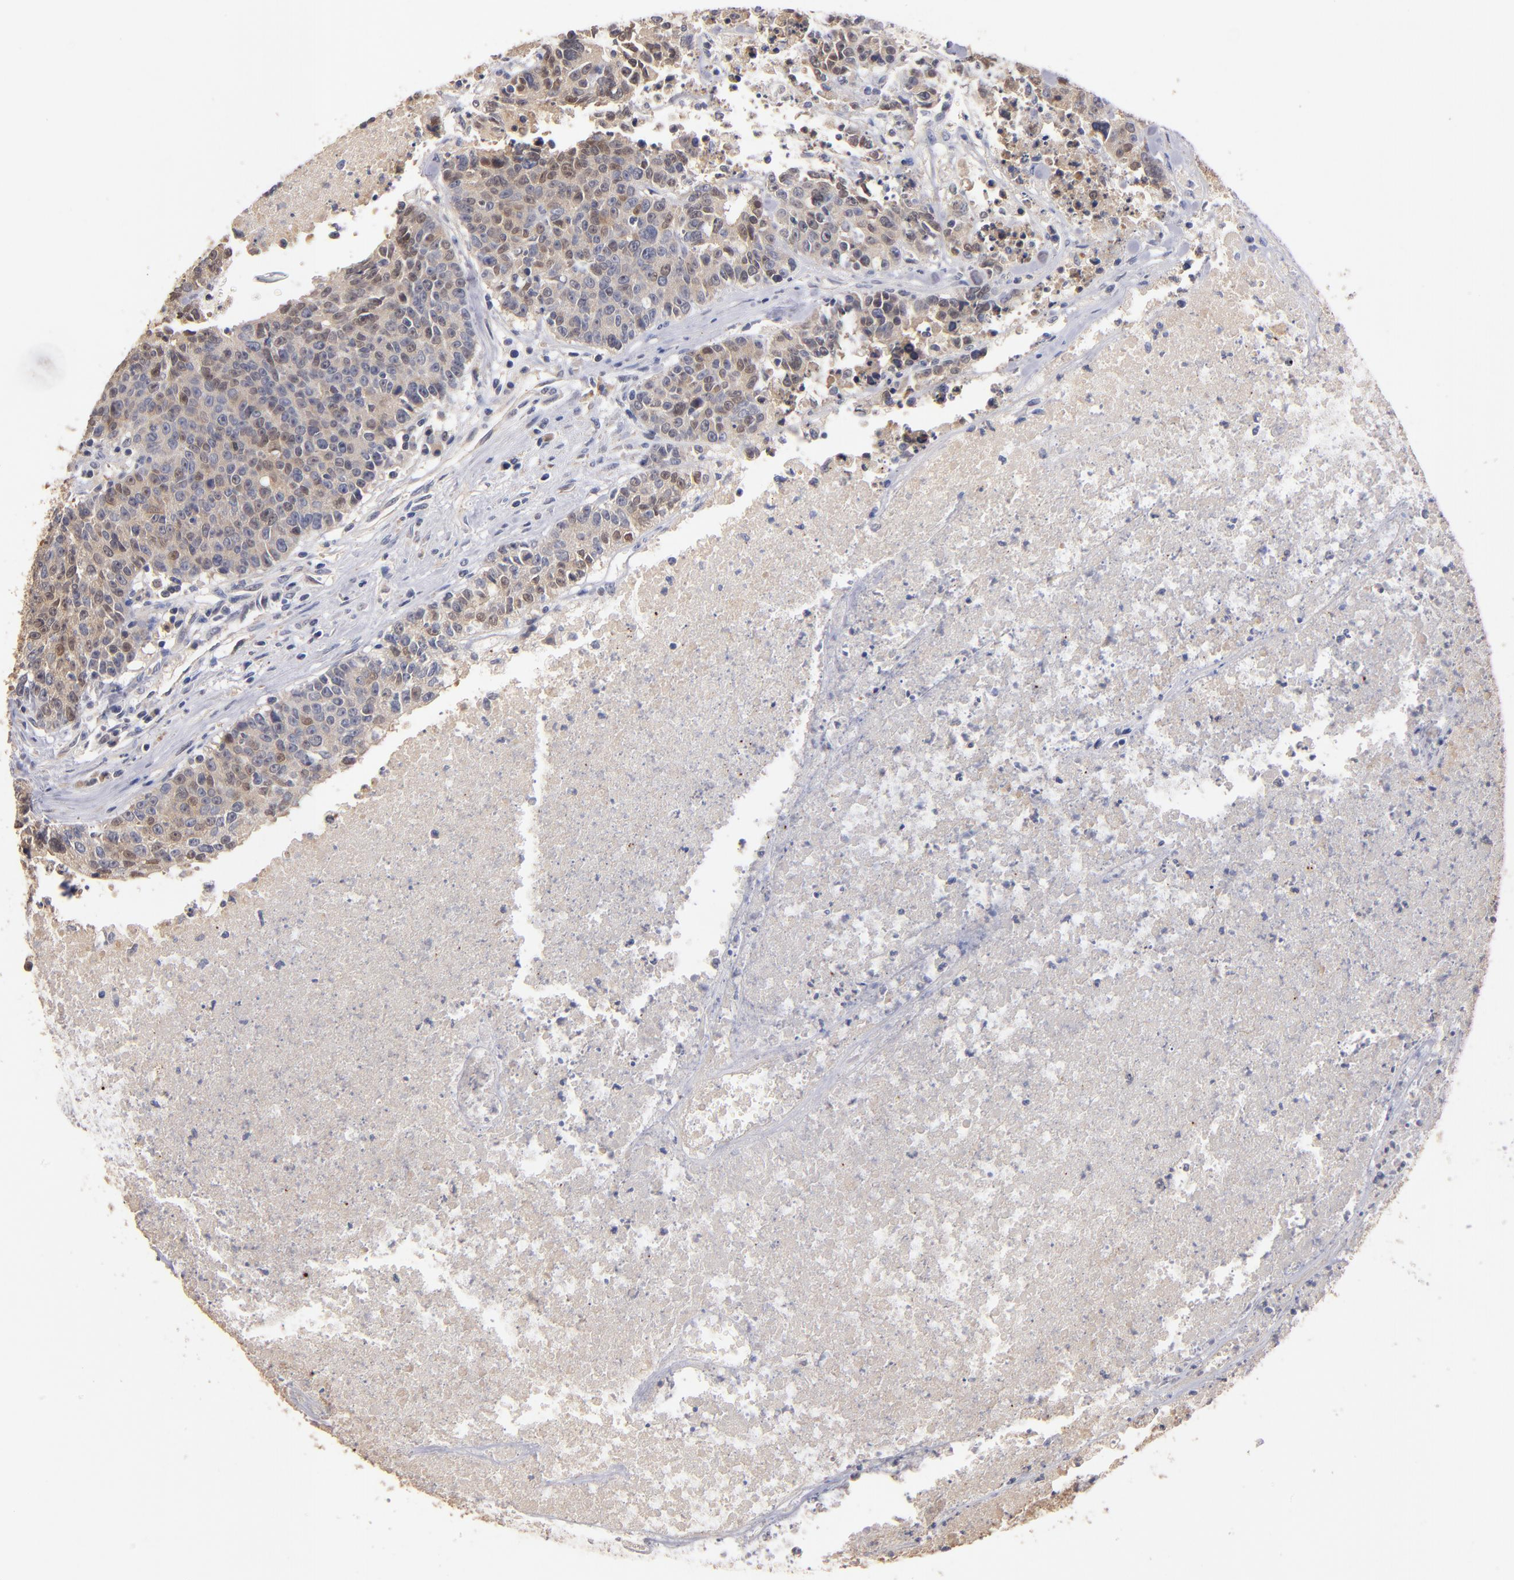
{"staining": {"intensity": "weak", "quantity": "25%-75%", "location": "nuclear"}, "tissue": "colorectal cancer", "cell_type": "Tumor cells", "image_type": "cancer", "snomed": [{"axis": "morphology", "description": "Adenocarcinoma, NOS"}, {"axis": "topography", "description": "Colon"}], "caption": "Immunohistochemical staining of colorectal adenocarcinoma exhibits weak nuclear protein staining in about 25%-75% of tumor cells. The protein of interest is shown in brown color, while the nuclei are stained blue.", "gene": "DIABLO", "patient": {"sex": "female", "age": 53}}